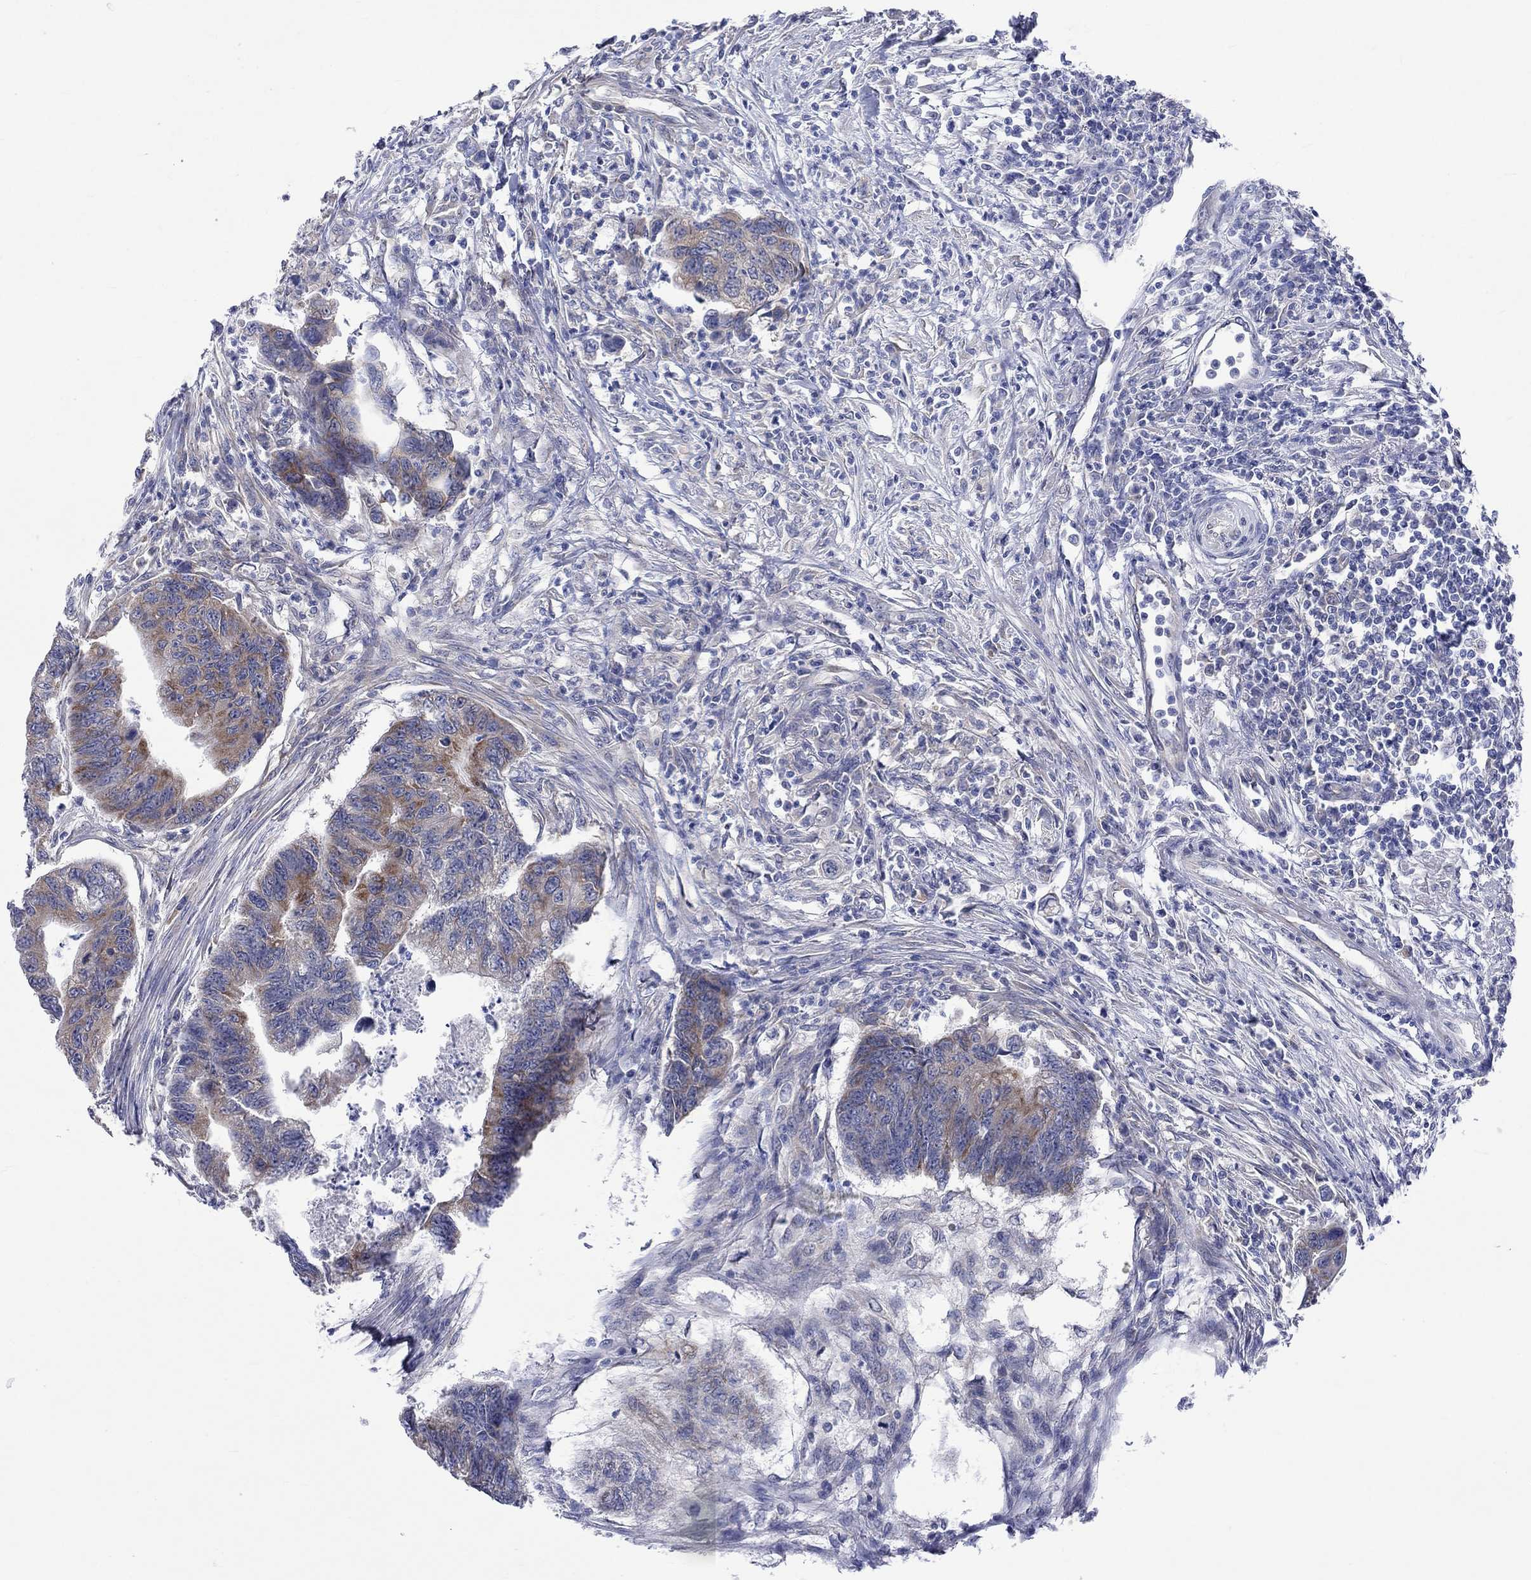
{"staining": {"intensity": "moderate", "quantity": "<25%", "location": "cytoplasmic/membranous"}, "tissue": "colorectal cancer", "cell_type": "Tumor cells", "image_type": "cancer", "snomed": [{"axis": "morphology", "description": "Adenocarcinoma, NOS"}, {"axis": "topography", "description": "Colon"}], "caption": "Immunohistochemistry micrograph of human colorectal cancer stained for a protein (brown), which exhibits low levels of moderate cytoplasmic/membranous staining in about <25% of tumor cells.", "gene": "CERS1", "patient": {"sex": "female", "age": 65}}